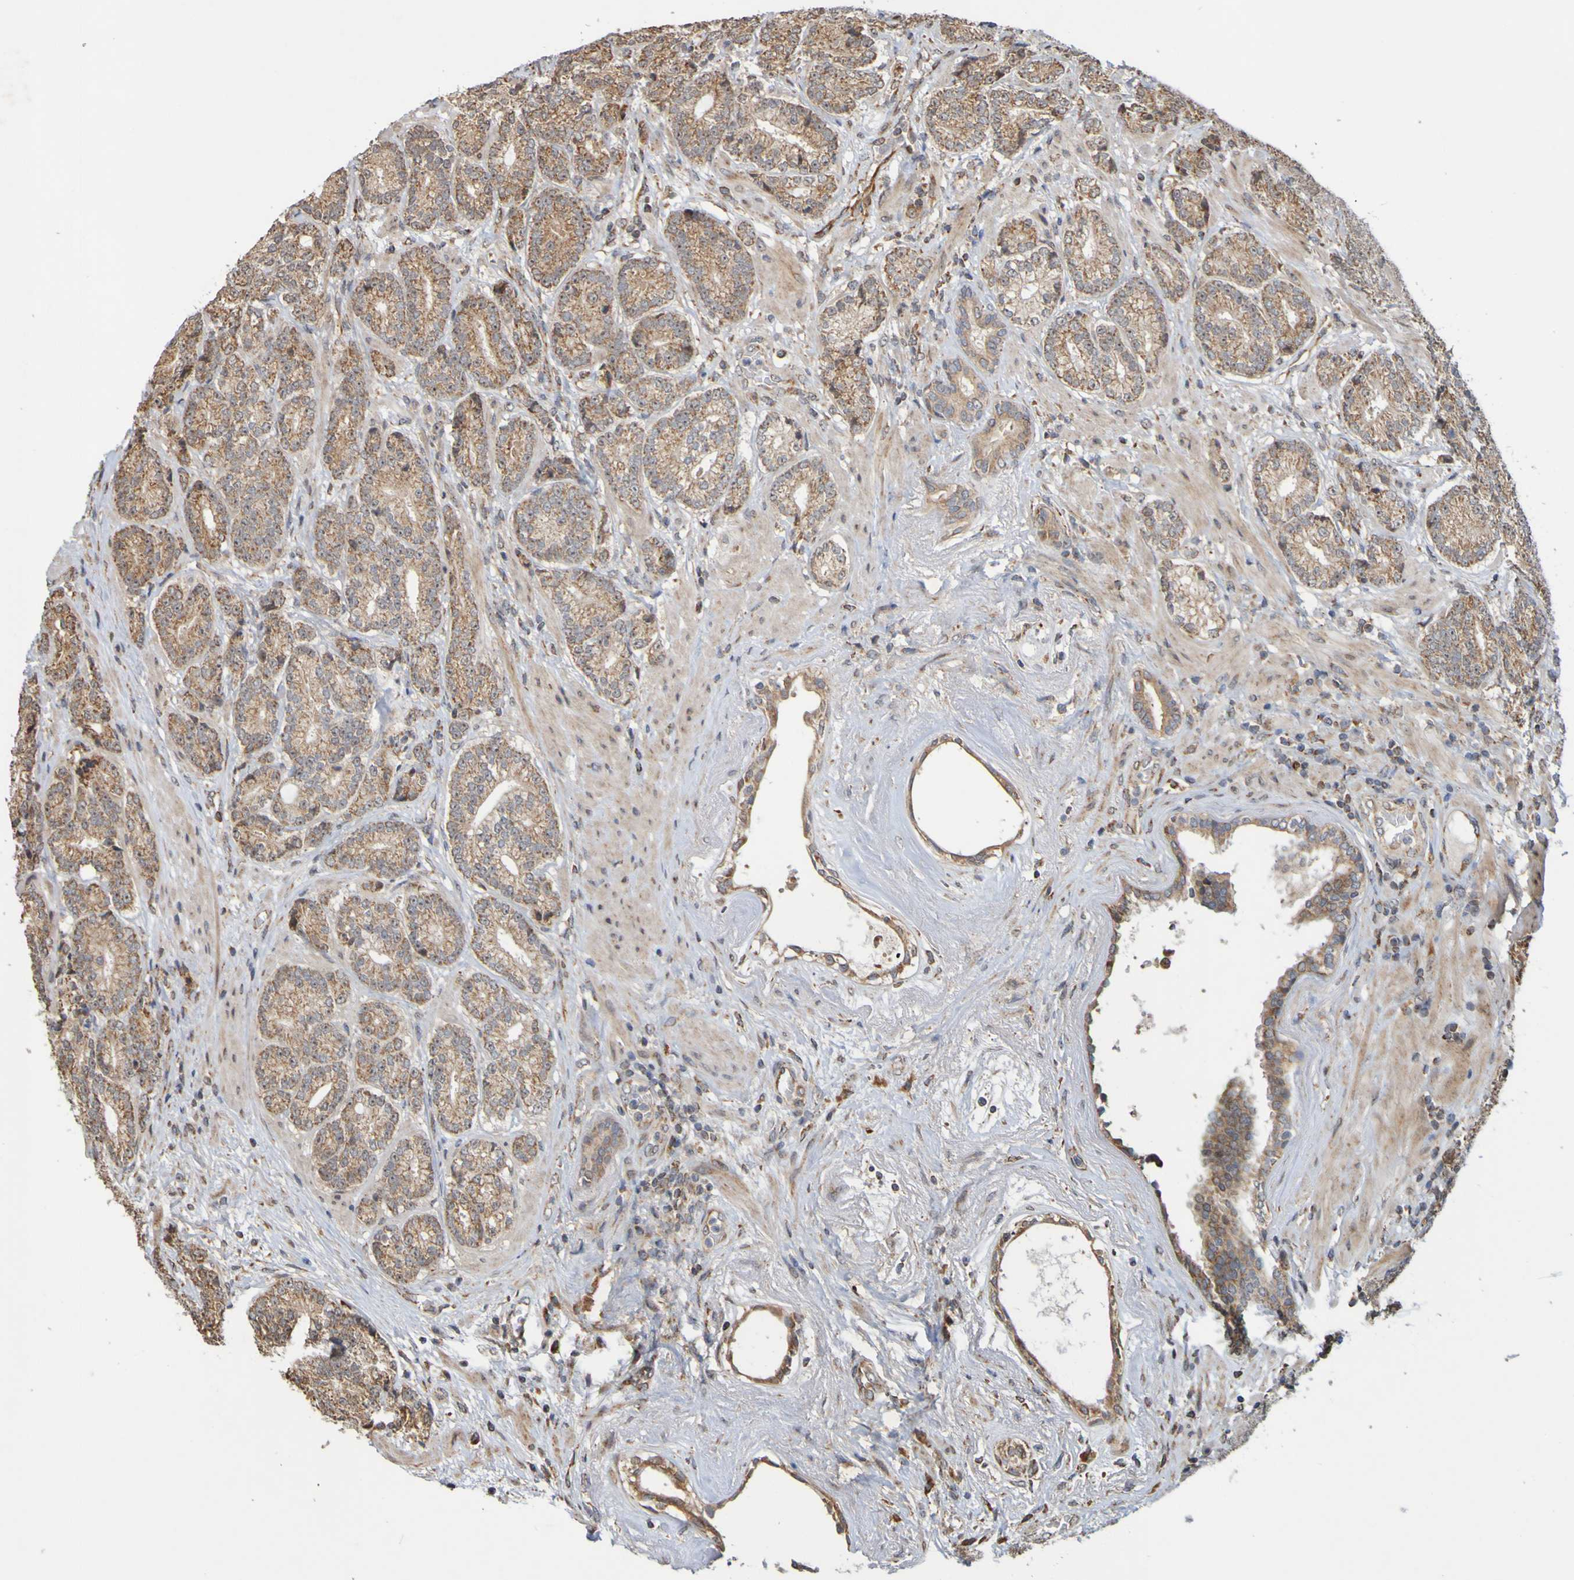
{"staining": {"intensity": "strong", "quantity": ">75%", "location": "cytoplasmic/membranous"}, "tissue": "prostate cancer", "cell_type": "Tumor cells", "image_type": "cancer", "snomed": [{"axis": "morphology", "description": "Adenocarcinoma, High grade"}, {"axis": "topography", "description": "Prostate"}], "caption": "This is an image of immunohistochemistry (IHC) staining of adenocarcinoma (high-grade) (prostate), which shows strong positivity in the cytoplasmic/membranous of tumor cells.", "gene": "TMBIM1", "patient": {"sex": "male", "age": 61}}